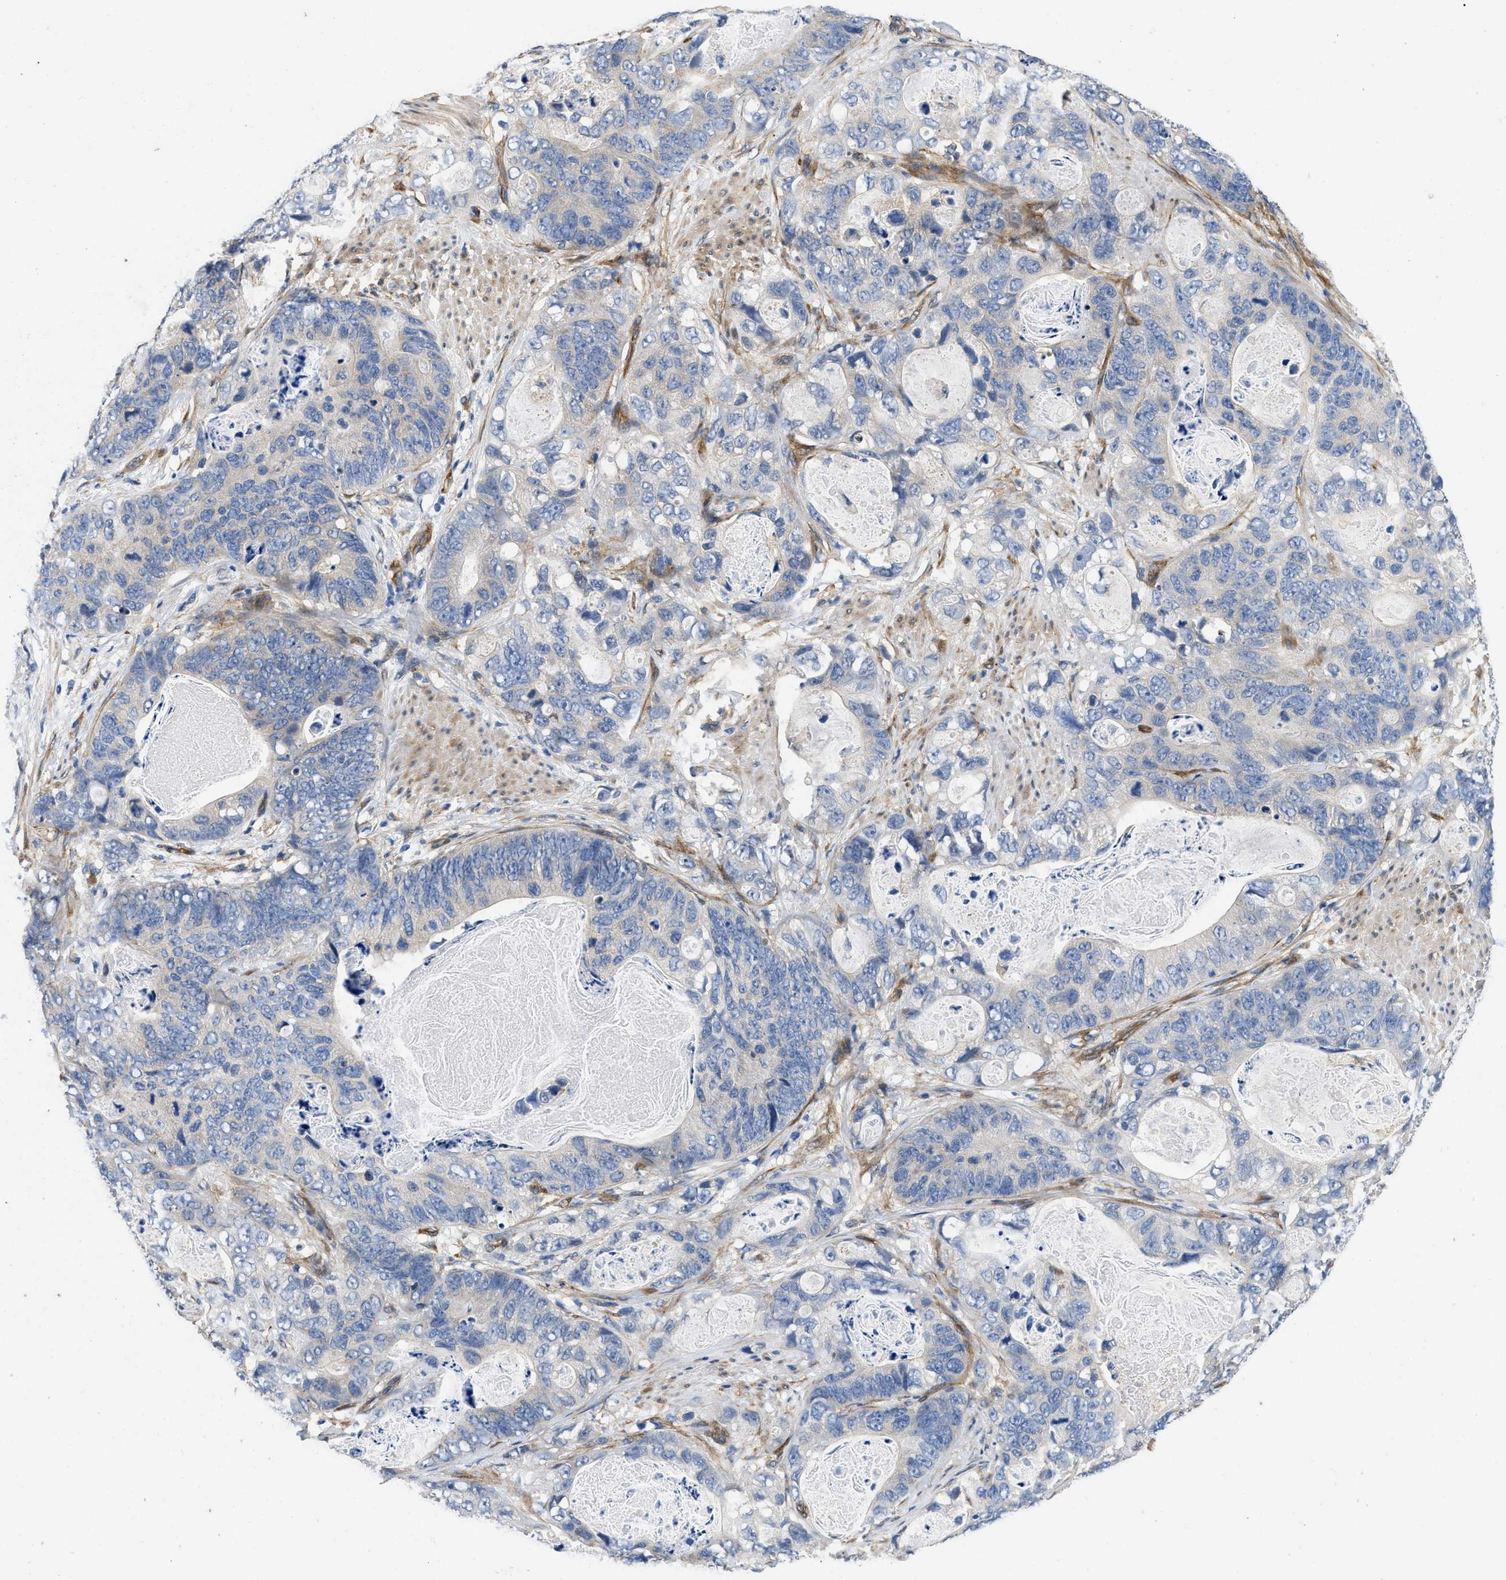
{"staining": {"intensity": "negative", "quantity": "none", "location": "none"}, "tissue": "stomach cancer", "cell_type": "Tumor cells", "image_type": "cancer", "snomed": [{"axis": "morphology", "description": "Adenocarcinoma, NOS"}, {"axis": "topography", "description": "Stomach"}], "caption": "Immunohistochemistry (IHC) histopathology image of neoplastic tissue: human adenocarcinoma (stomach) stained with DAB (3,3'-diaminobenzidine) demonstrates no significant protein expression in tumor cells.", "gene": "RAPH1", "patient": {"sex": "female", "age": 89}}